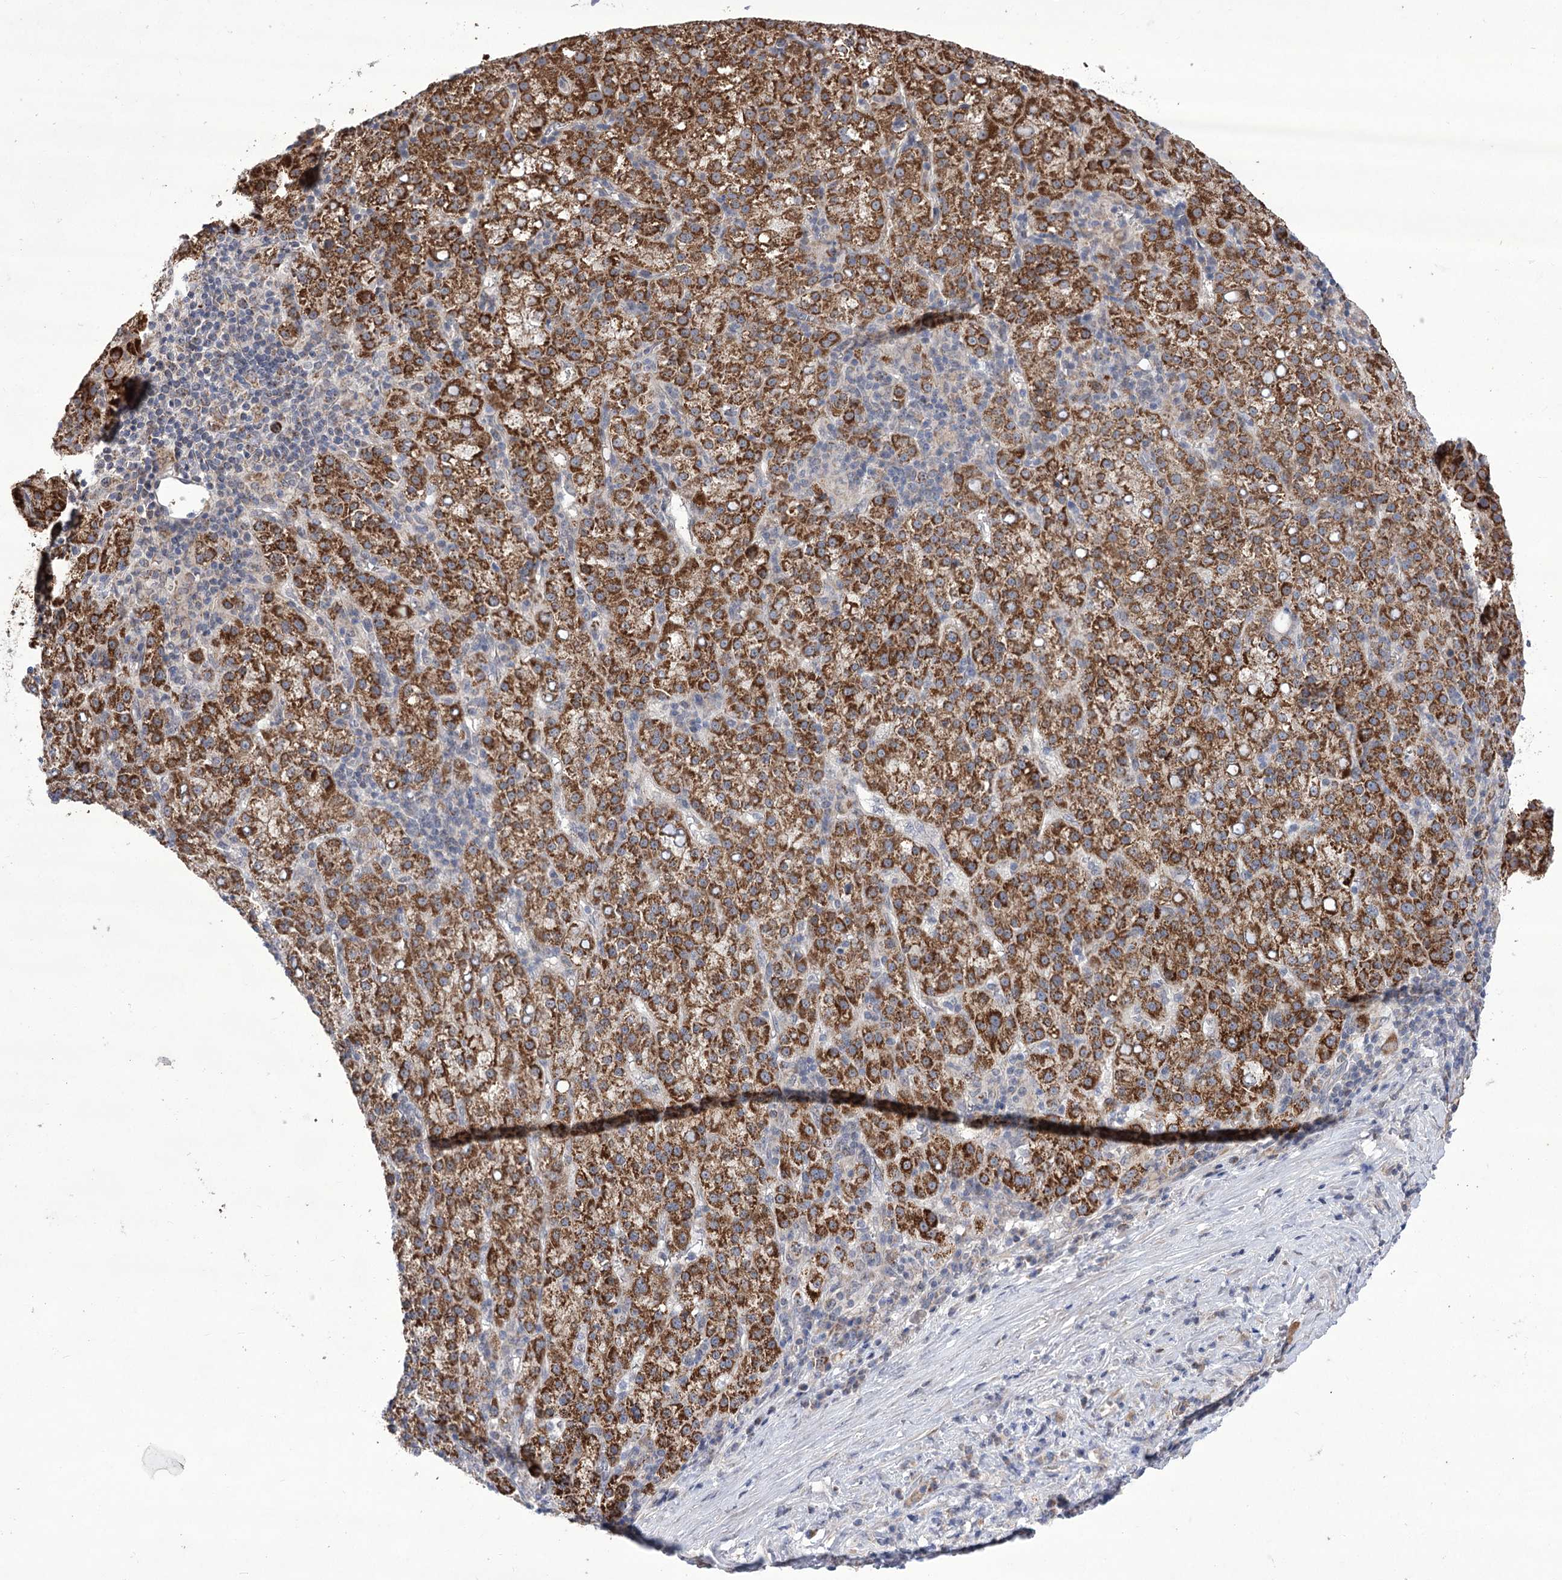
{"staining": {"intensity": "moderate", "quantity": ">75%", "location": "cytoplasmic/membranous"}, "tissue": "liver cancer", "cell_type": "Tumor cells", "image_type": "cancer", "snomed": [{"axis": "morphology", "description": "Carcinoma, Hepatocellular, NOS"}, {"axis": "topography", "description": "Liver"}], "caption": "Tumor cells display medium levels of moderate cytoplasmic/membranous expression in approximately >75% of cells in liver cancer (hepatocellular carcinoma).", "gene": "ECHDC3", "patient": {"sex": "female", "age": 58}}